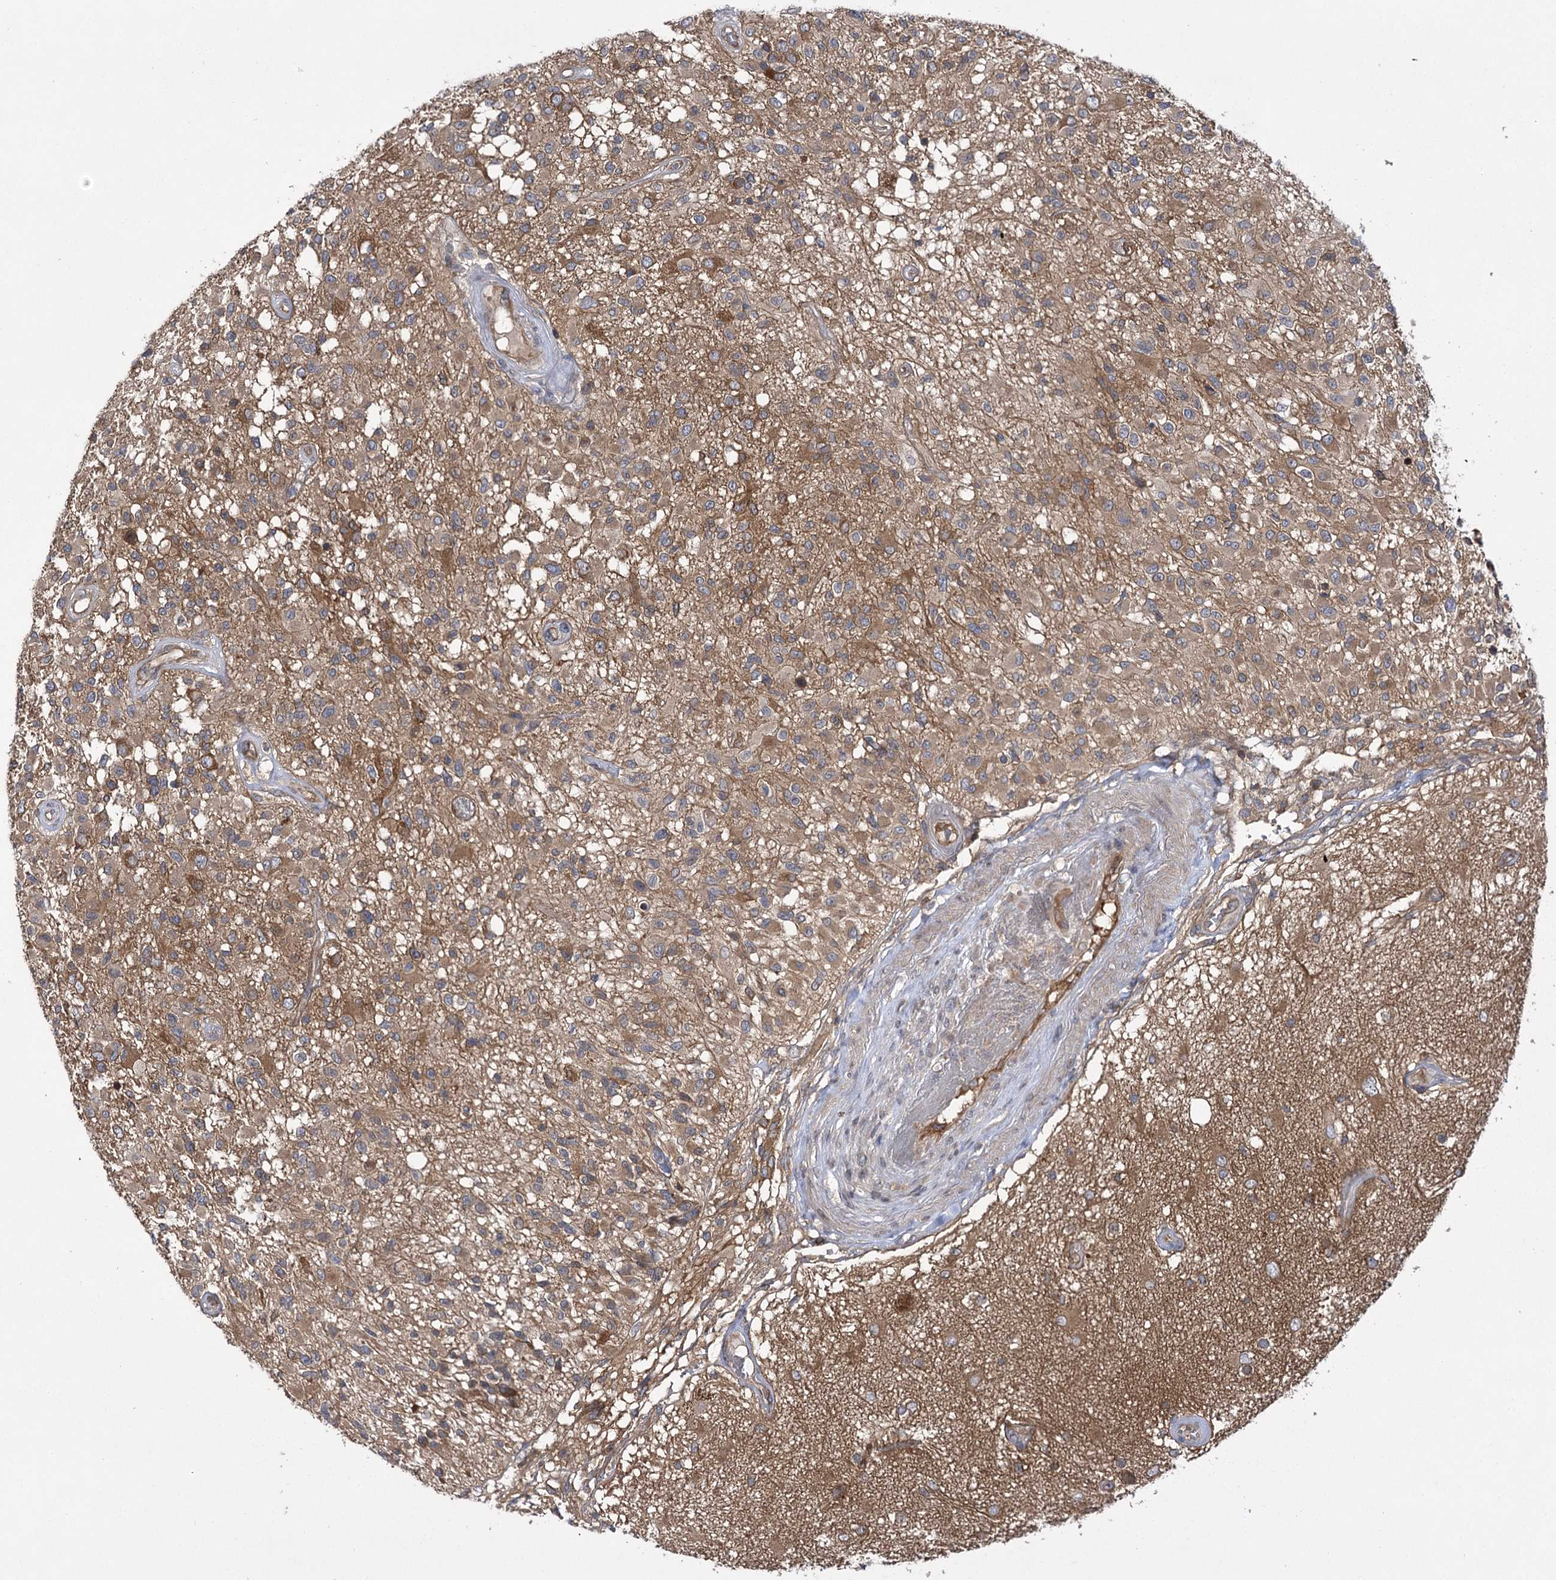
{"staining": {"intensity": "moderate", "quantity": "25%-75%", "location": "cytoplasmic/membranous"}, "tissue": "glioma", "cell_type": "Tumor cells", "image_type": "cancer", "snomed": [{"axis": "morphology", "description": "Glioma, malignant, High grade"}, {"axis": "morphology", "description": "Glioblastoma, NOS"}, {"axis": "topography", "description": "Brain"}], "caption": "A brown stain highlights moderate cytoplasmic/membranous expression of a protein in human glioma tumor cells.", "gene": "BCR", "patient": {"sex": "male", "age": 60}}